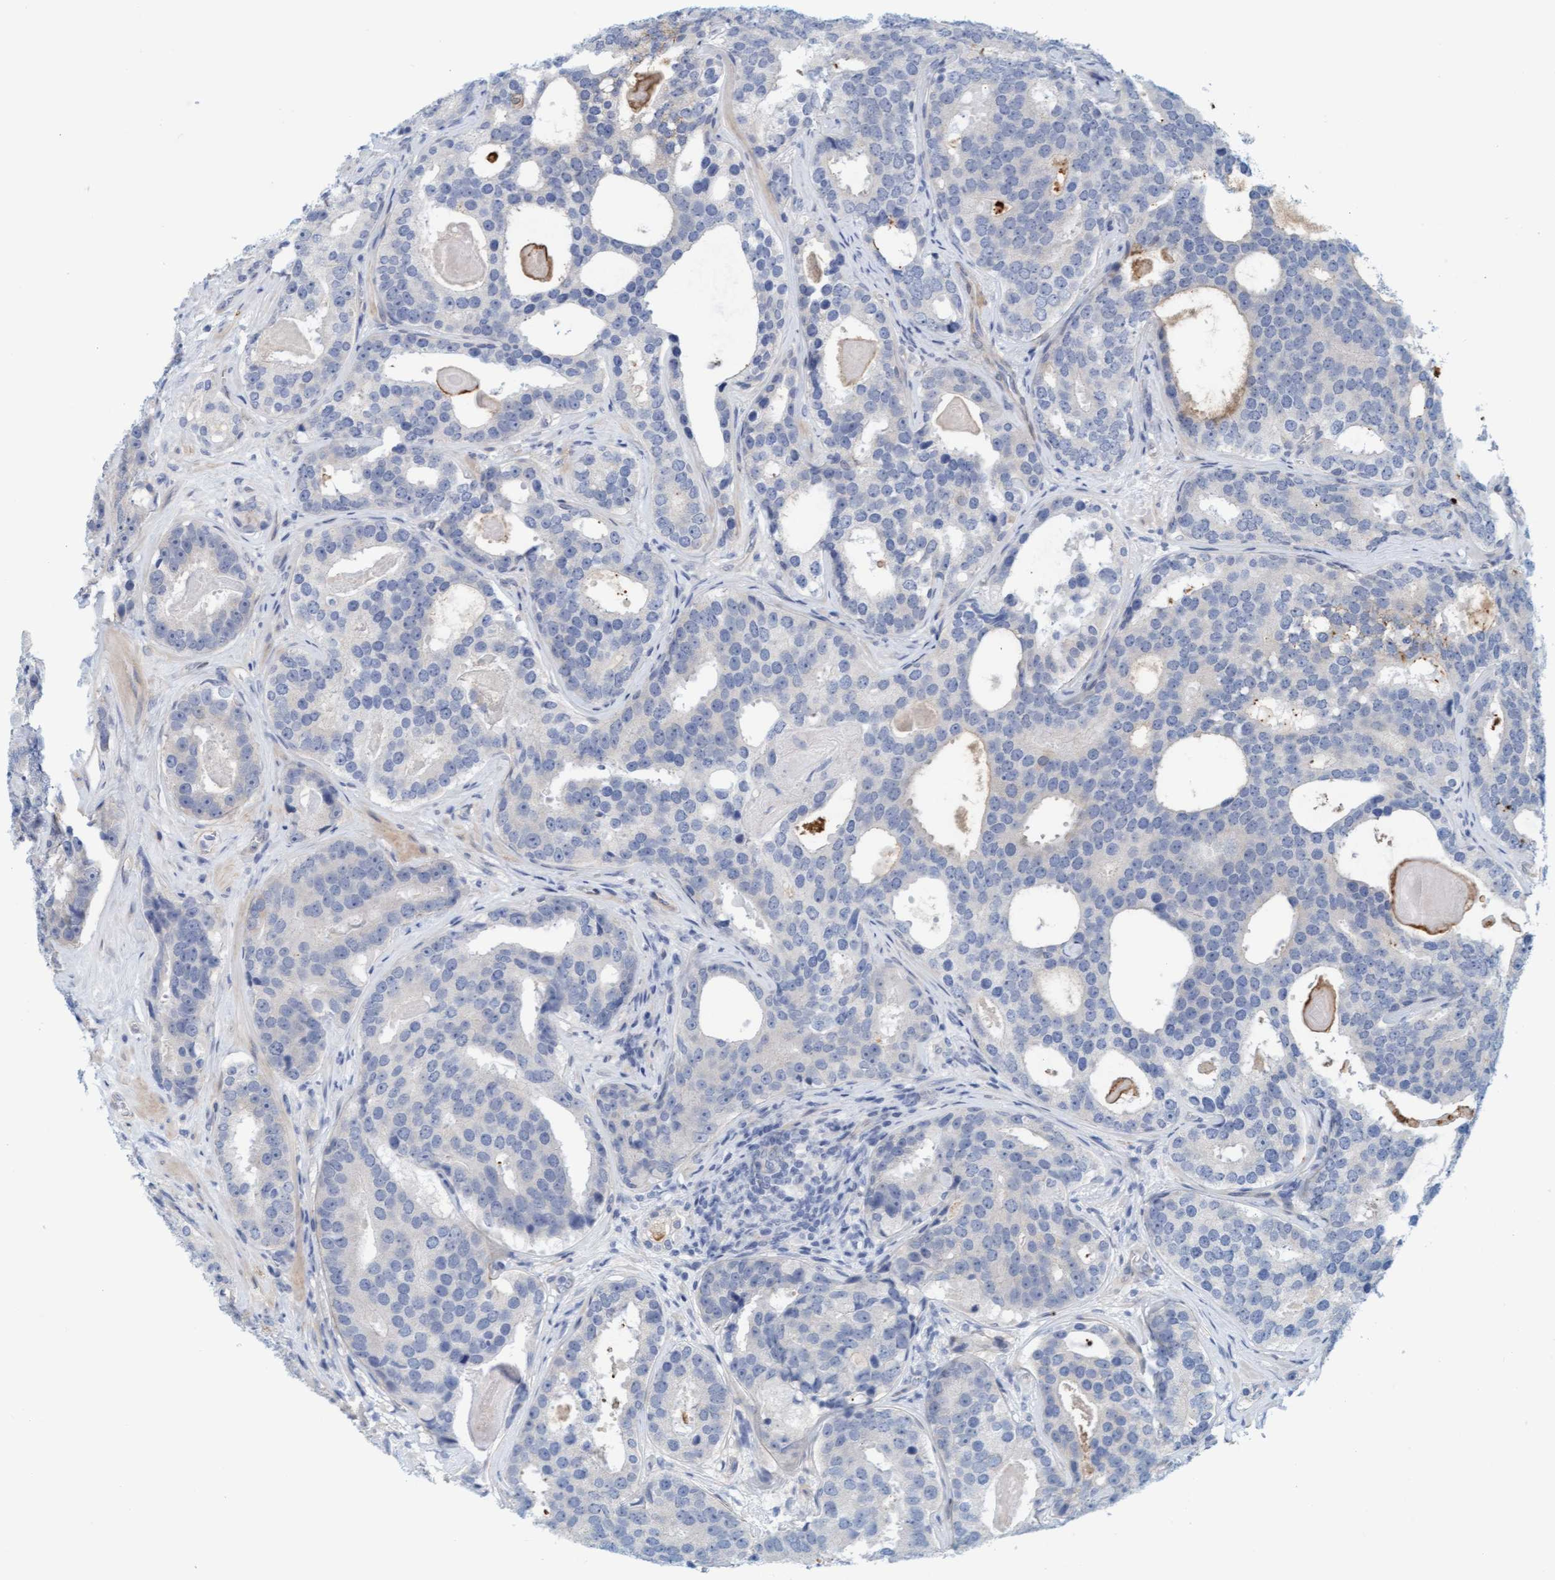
{"staining": {"intensity": "negative", "quantity": "none", "location": "none"}, "tissue": "prostate cancer", "cell_type": "Tumor cells", "image_type": "cancer", "snomed": [{"axis": "morphology", "description": "Adenocarcinoma, High grade"}, {"axis": "topography", "description": "Prostate"}], "caption": "A micrograph of prostate cancer stained for a protein displays no brown staining in tumor cells.", "gene": "TSTD2", "patient": {"sex": "male", "age": 60}}